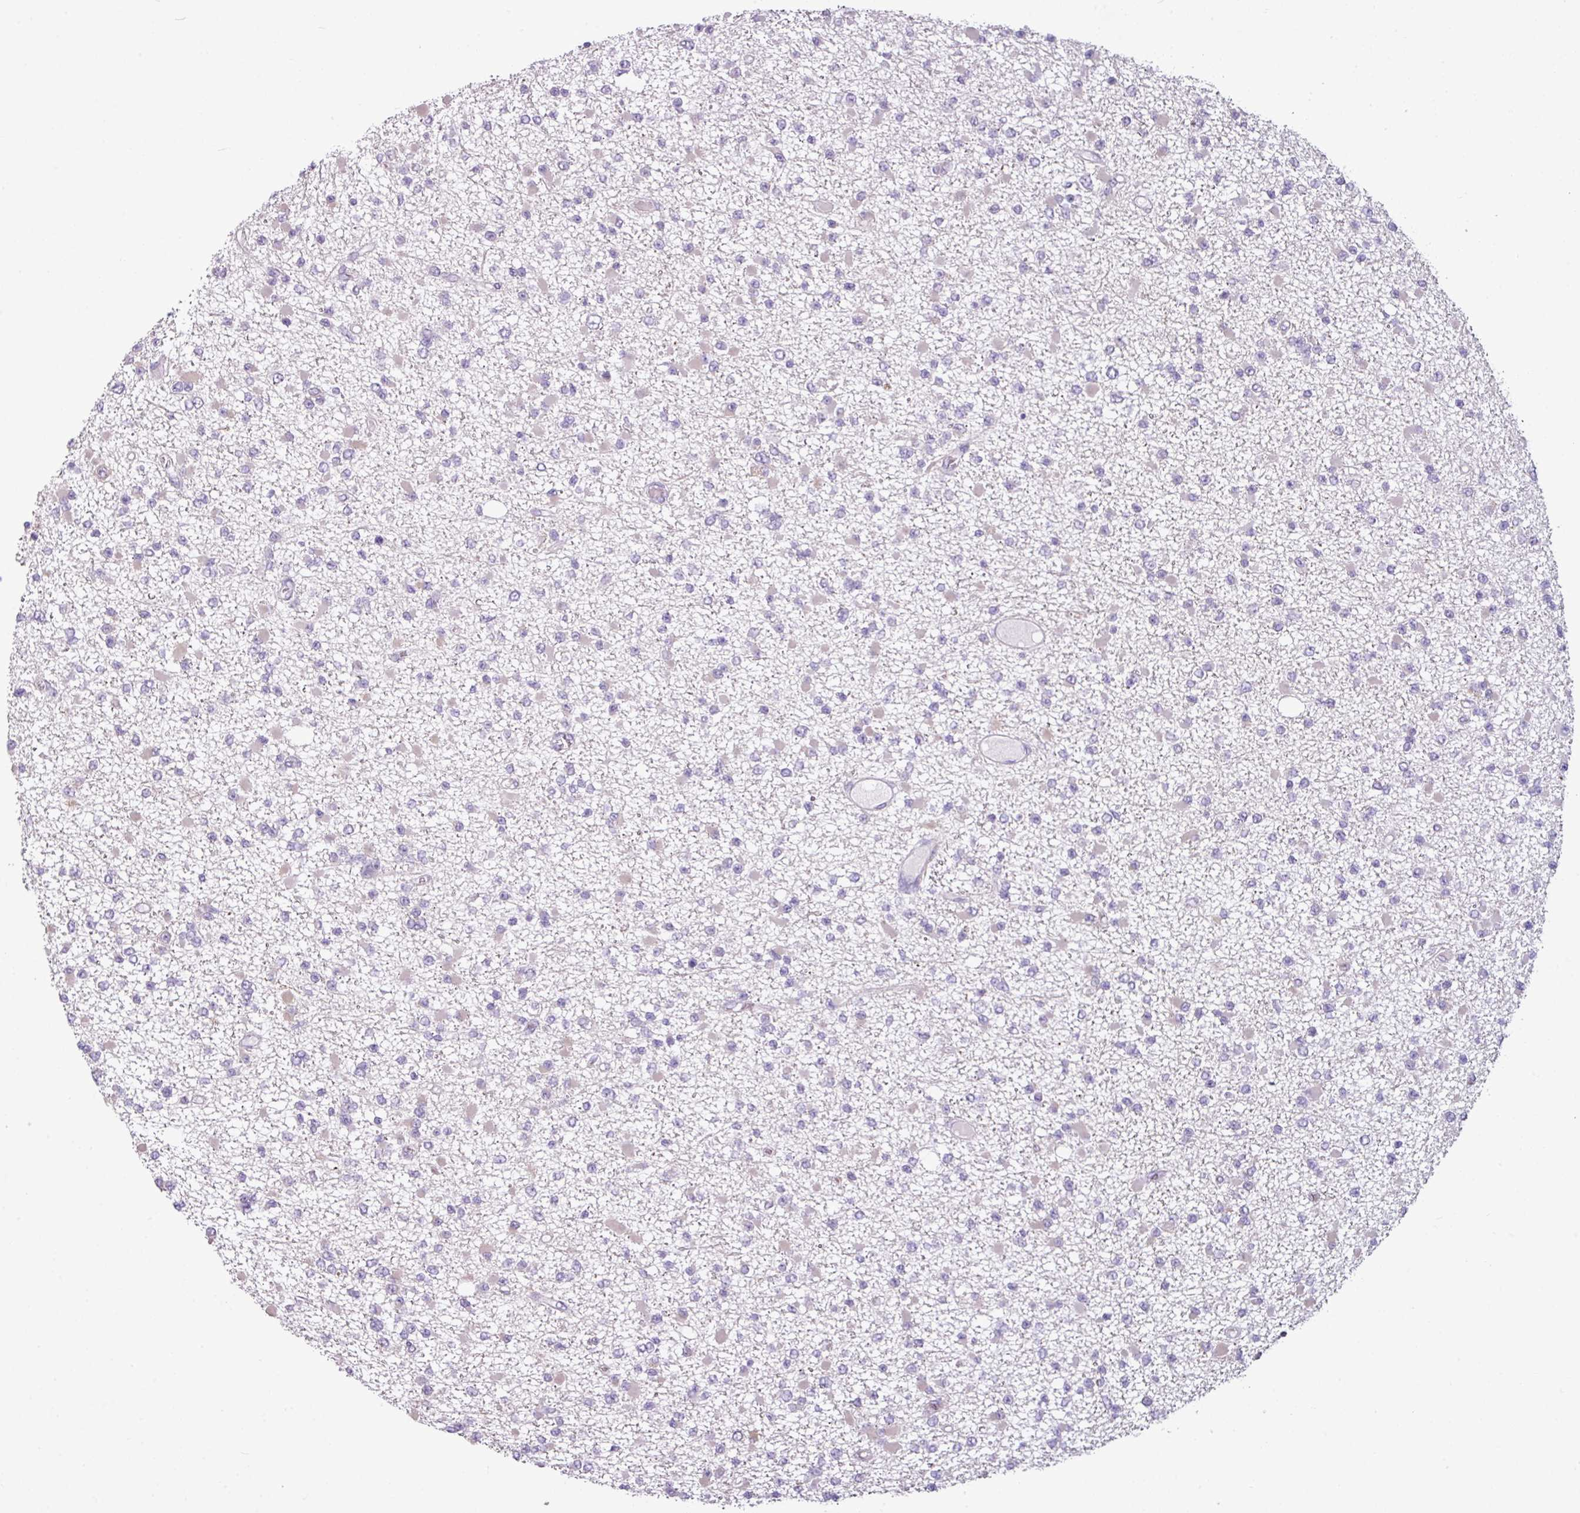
{"staining": {"intensity": "negative", "quantity": "none", "location": "none"}, "tissue": "glioma", "cell_type": "Tumor cells", "image_type": "cancer", "snomed": [{"axis": "morphology", "description": "Glioma, malignant, Low grade"}, {"axis": "topography", "description": "Brain"}], "caption": "The image shows no significant positivity in tumor cells of low-grade glioma (malignant). (DAB (3,3'-diaminobenzidine) immunohistochemistry, high magnification).", "gene": "TMEM178B", "patient": {"sex": "female", "age": 22}}